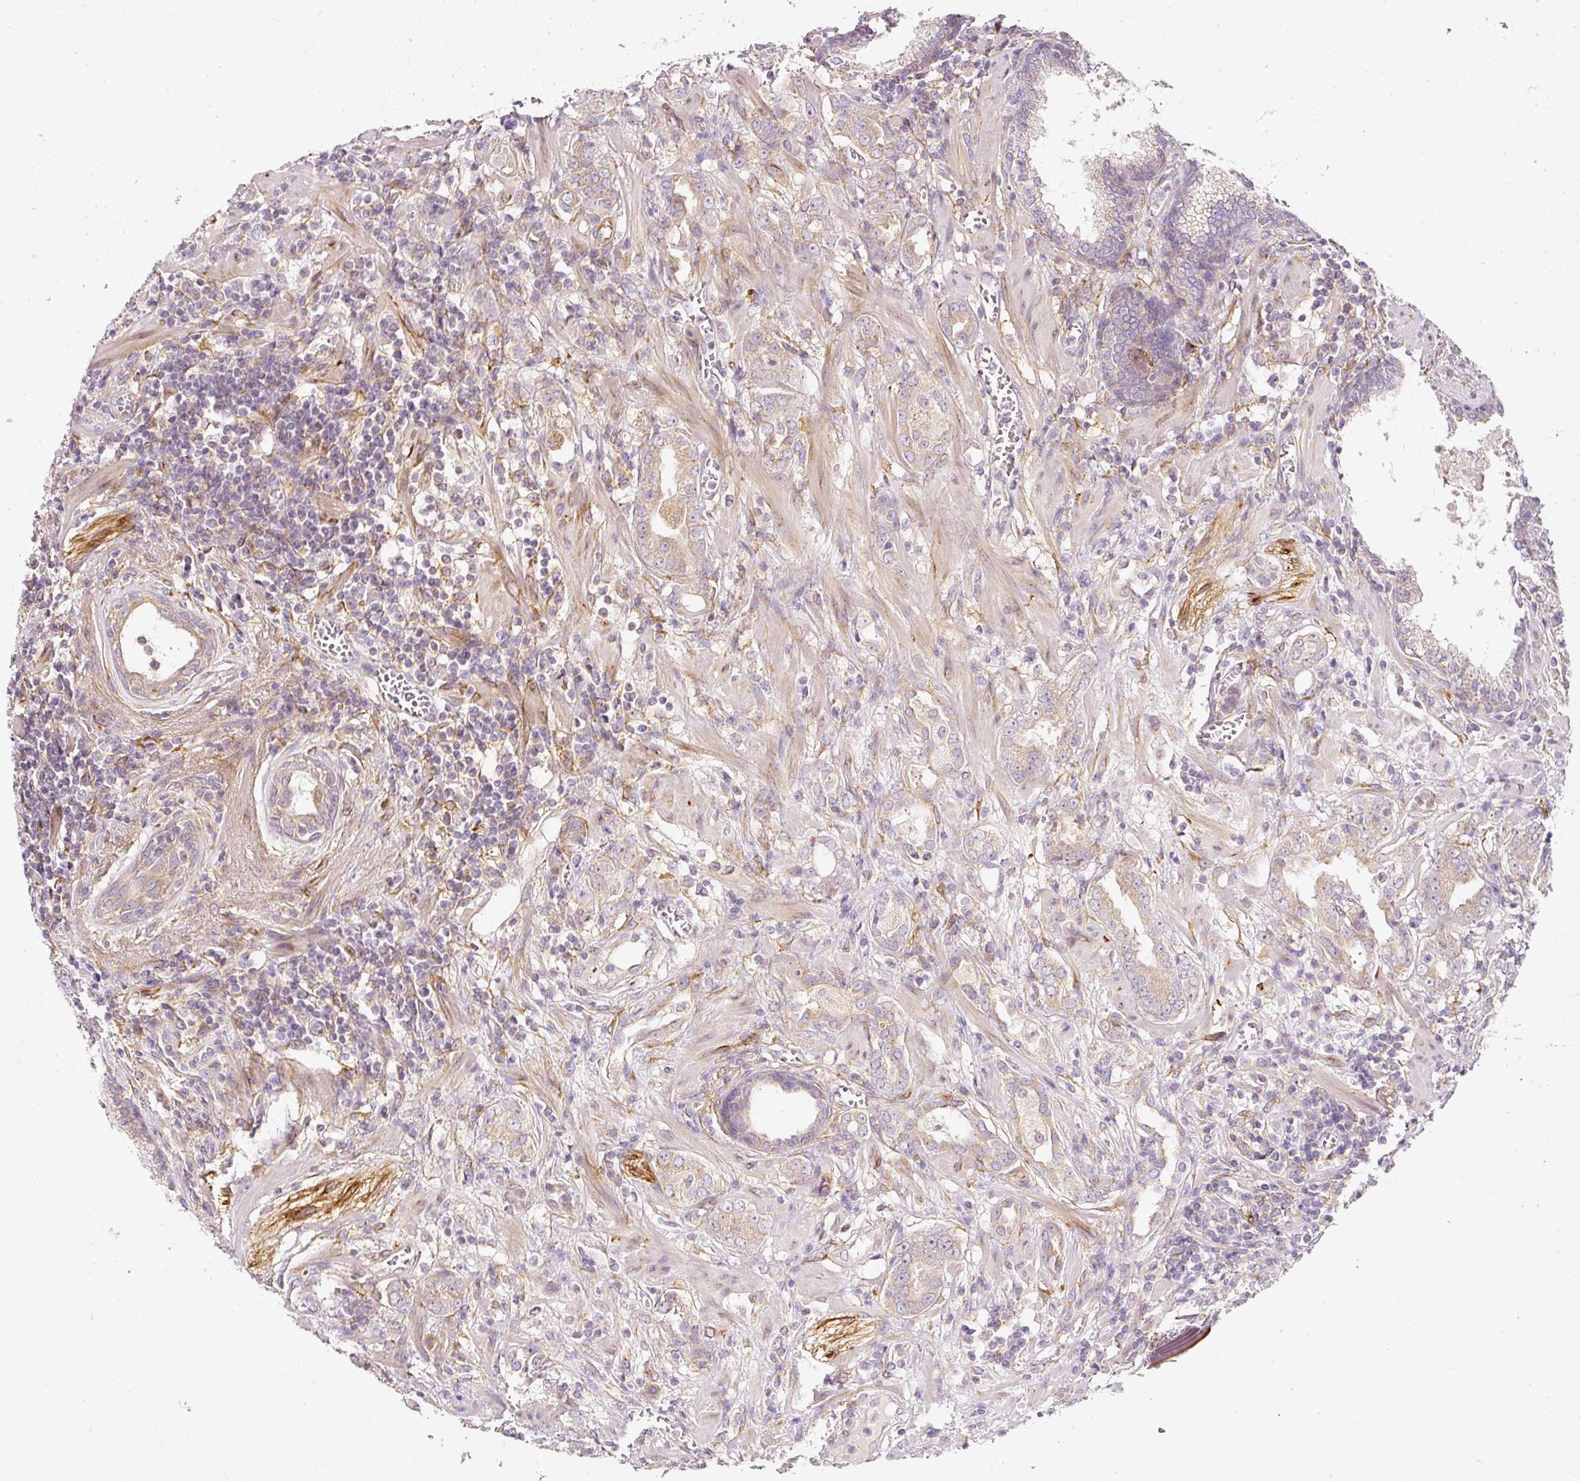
{"staining": {"intensity": "weak", "quantity": "25%-75%", "location": "cytoplasmic/membranous"}, "tissue": "prostate cancer", "cell_type": "Tumor cells", "image_type": "cancer", "snomed": [{"axis": "morphology", "description": "Adenocarcinoma, High grade"}, {"axis": "topography", "description": "Prostate"}], "caption": "Protein expression analysis of prostate cancer (adenocarcinoma (high-grade)) shows weak cytoplasmic/membranous positivity in approximately 25%-75% of tumor cells.", "gene": "RNF167", "patient": {"sex": "male", "age": 63}}